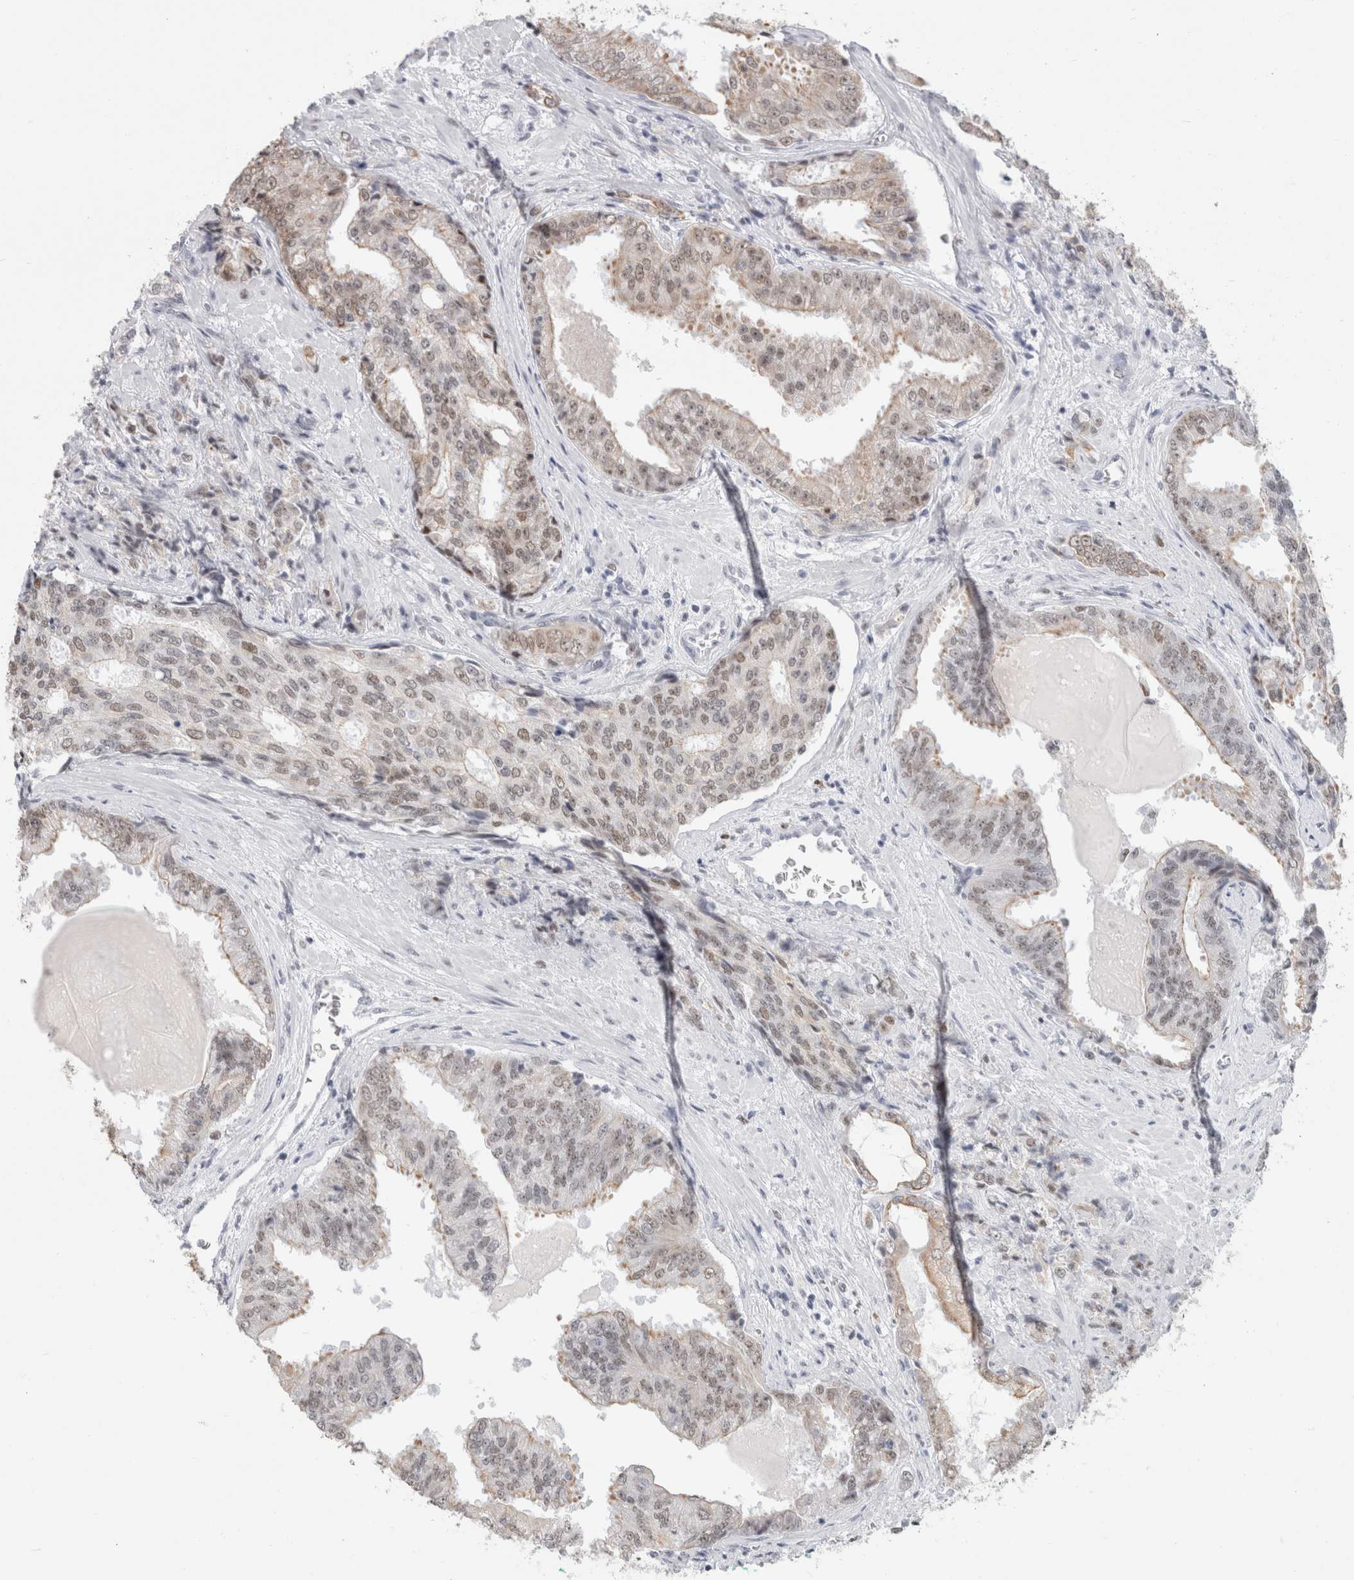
{"staining": {"intensity": "weak", "quantity": ">75%", "location": "nuclear"}, "tissue": "prostate cancer", "cell_type": "Tumor cells", "image_type": "cancer", "snomed": [{"axis": "morphology", "description": "Adenocarcinoma, High grade"}, {"axis": "topography", "description": "Prostate"}], "caption": "Brown immunohistochemical staining in prostate cancer (adenocarcinoma (high-grade)) exhibits weak nuclear positivity in approximately >75% of tumor cells.", "gene": "SMARCC1", "patient": {"sex": "male", "age": 58}}